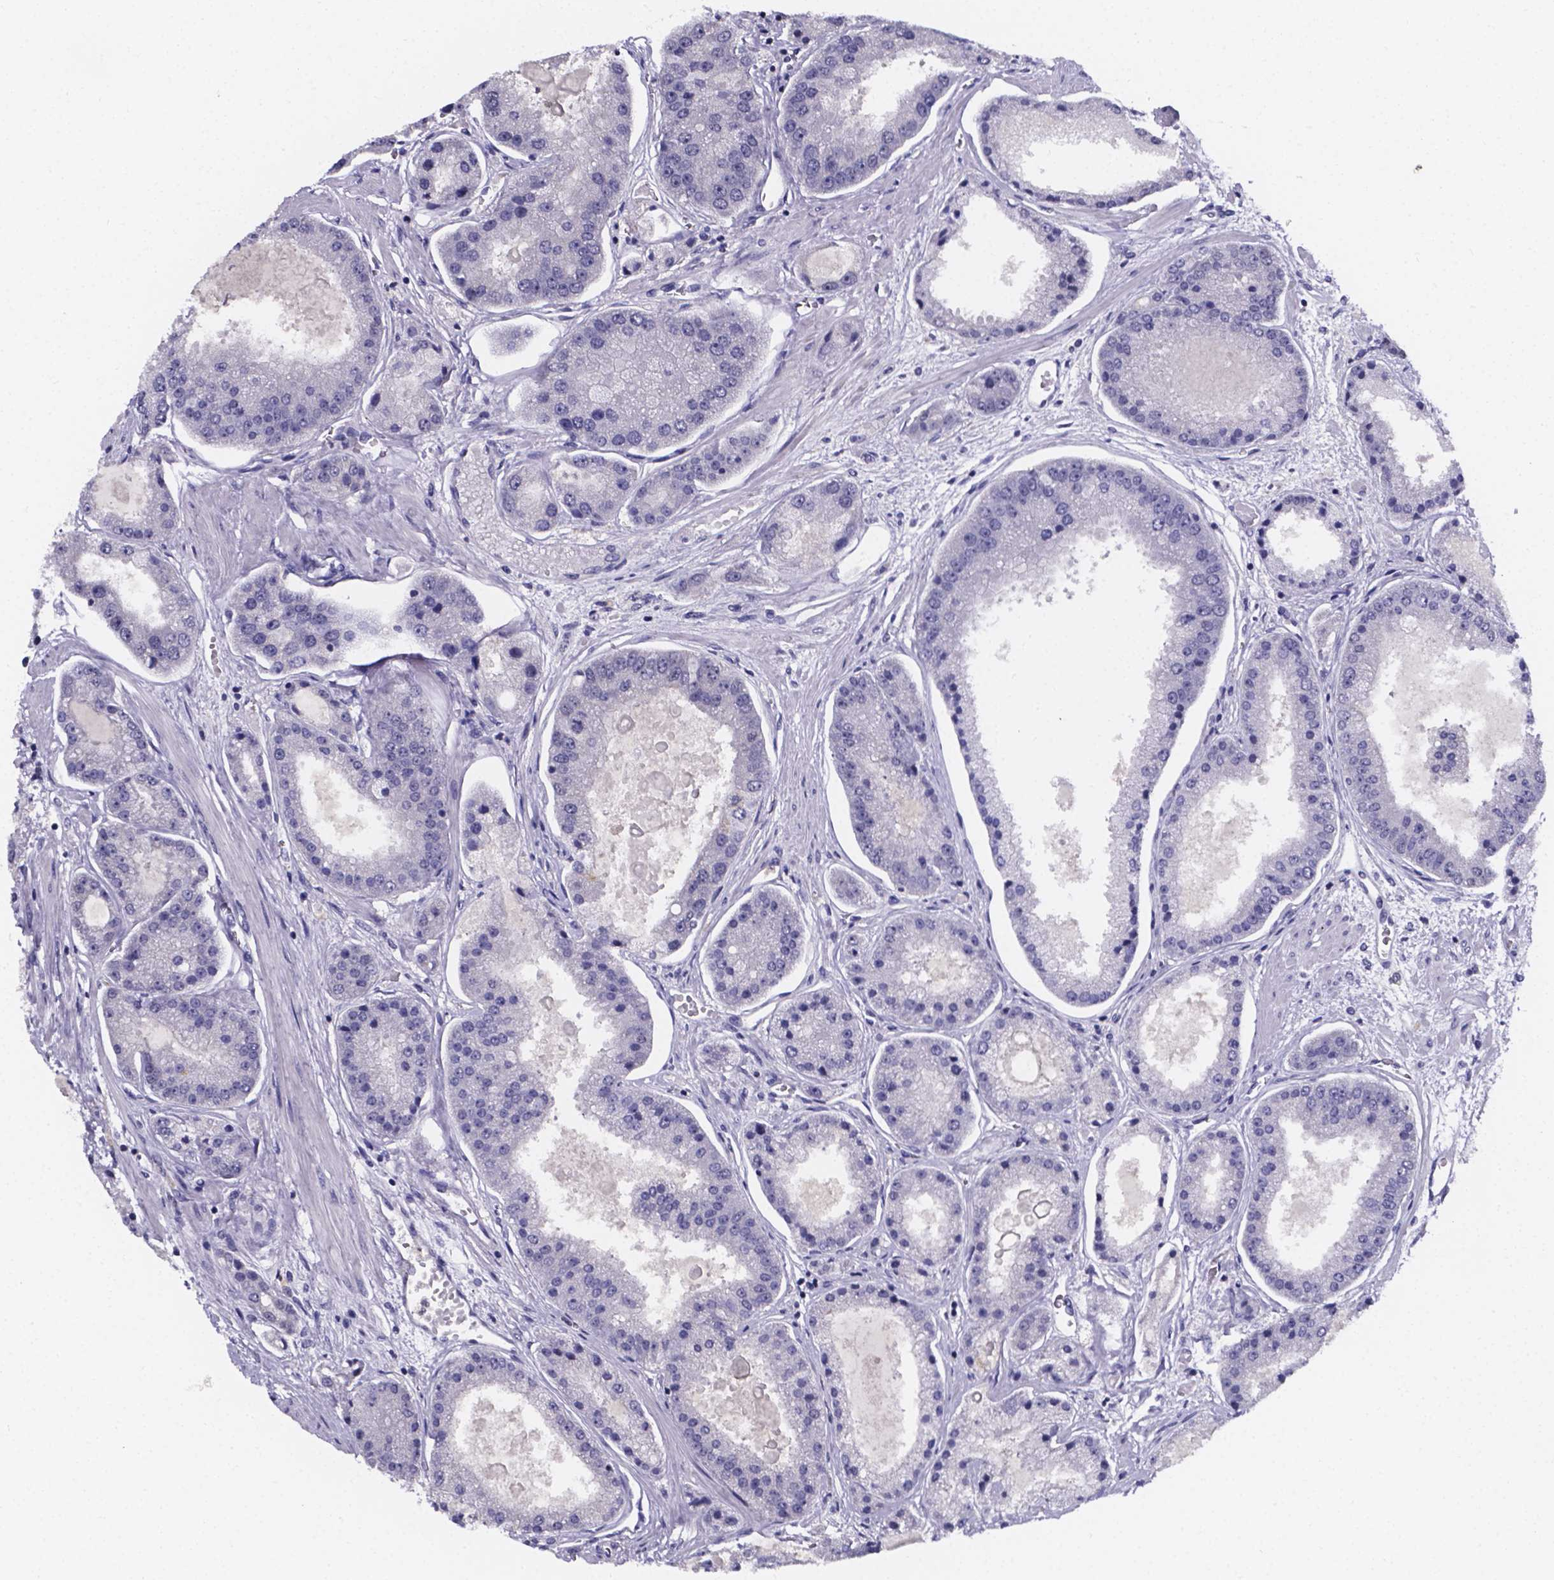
{"staining": {"intensity": "negative", "quantity": "none", "location": "none"}, "tissue": "prostate cancer", "cell_type": "Tumor cells", "image_type": "cancer", "snomed": [{"axis": "morphology", "description": "Adenocarcinoma, High grade"}, {"axis": "topography", "description": "Prostate"}], "caption": "Immunohistochemistry (IHC) of human prostate cancer shows no positivity in tumor cells.", "gene": "IZUMO1", "patient": {"sex": "male", "age": 67}}